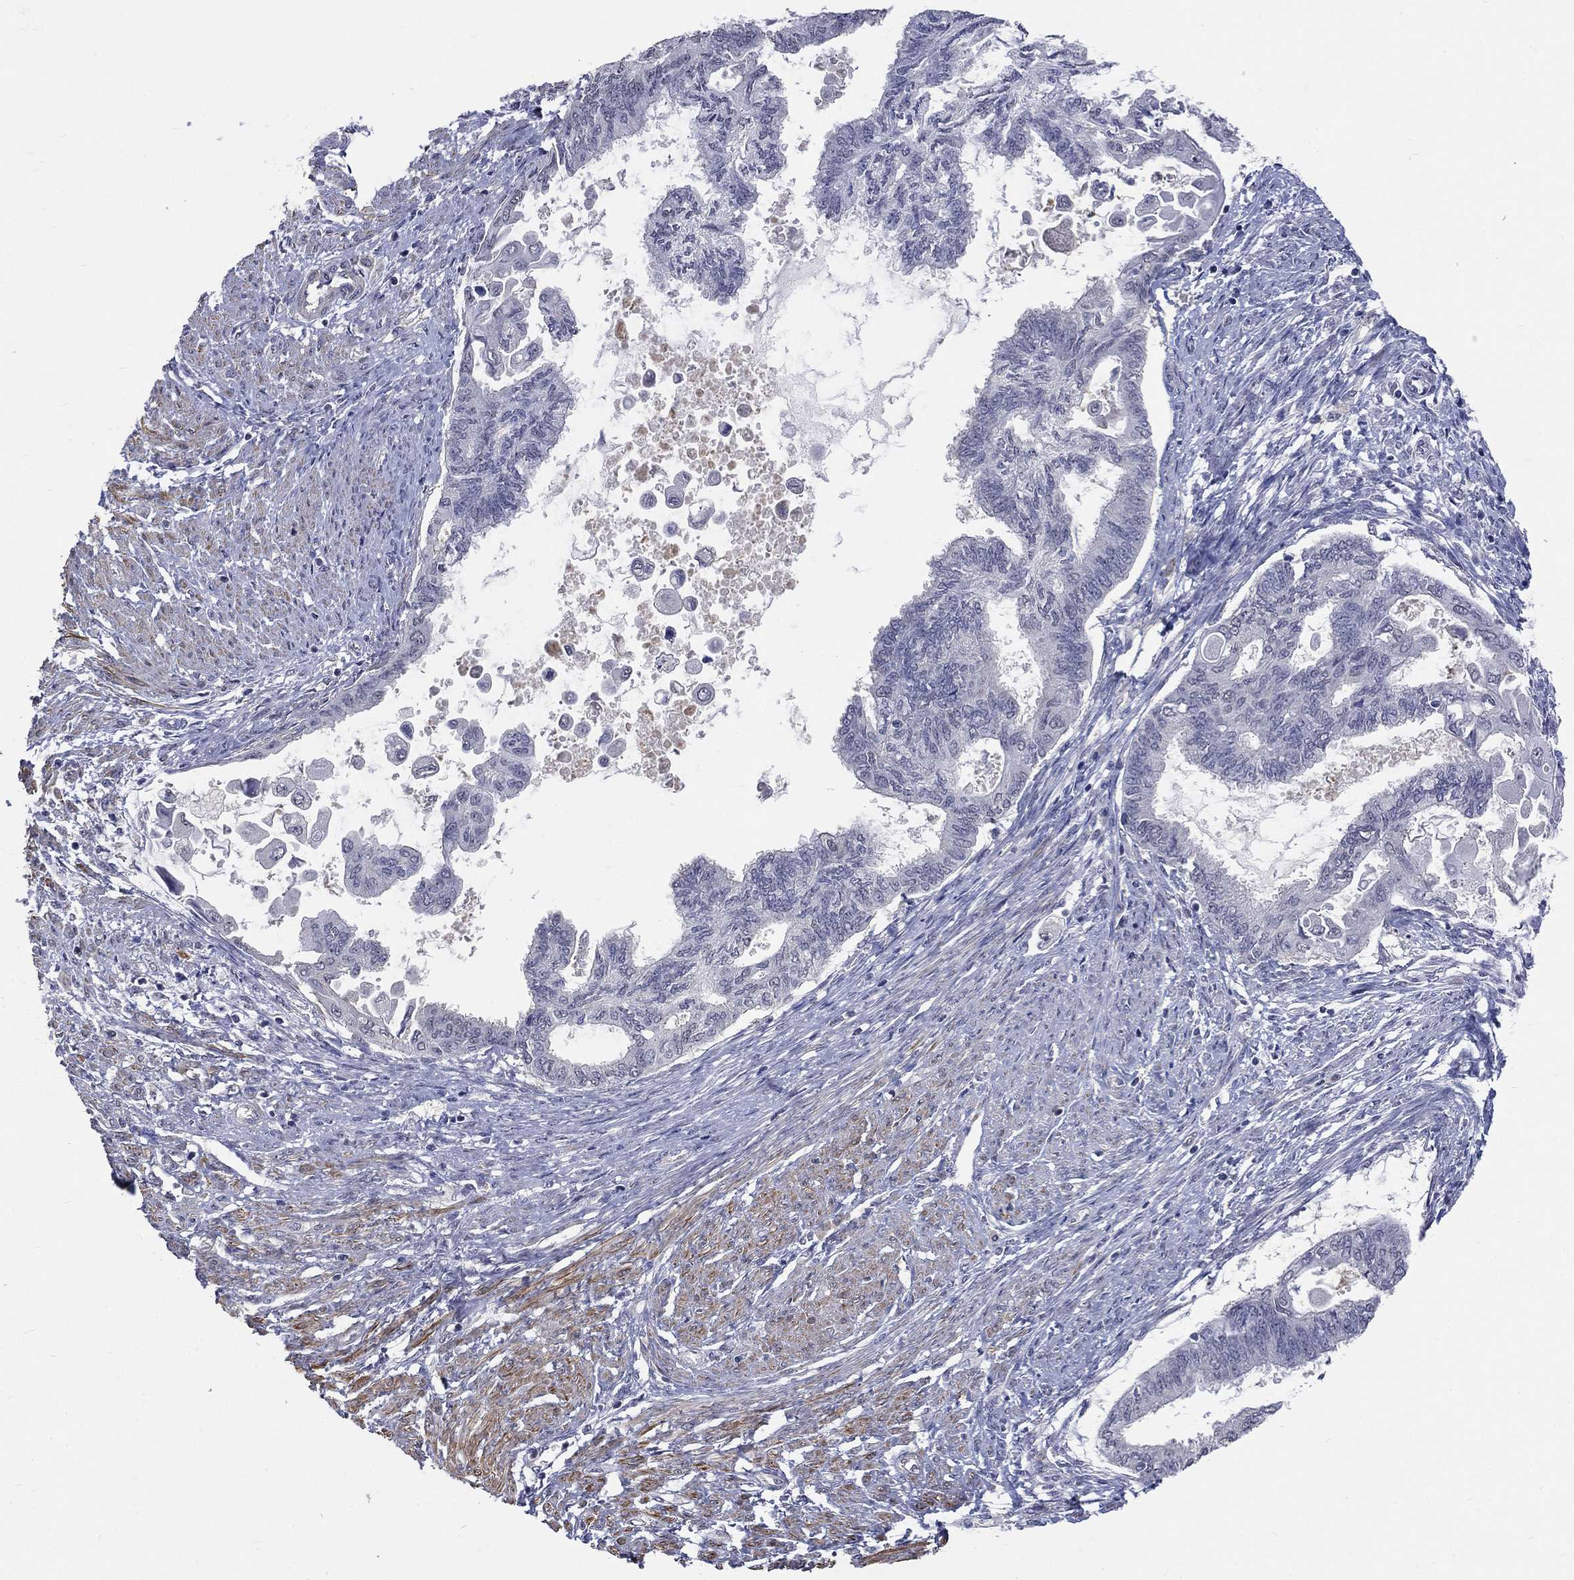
{"staining": {"intensity": "negative", "quantity": "none", "location": "none"}, "tissue": "endometrial cancer", "cell_type": "Tumor cells", "image_type": "cancer", "snomed": [{"axis": "morphology", "description": "Adenocarcinoma, NOS"}, {"axis": "topography", "description": "Endometrium"}], "caption": "Histopathology image shows no significant protein staining in tumor cells of endometrial adenocarcinoma. Brightfield microscopy of immunohistochemistry stained with DAB (3,3'-diaminobenzidine) (brown) and hematoxylin (blue), captured at high magnification.", "gene": "ZBTB18", "patient": {"sex": "female", "age": 86}}